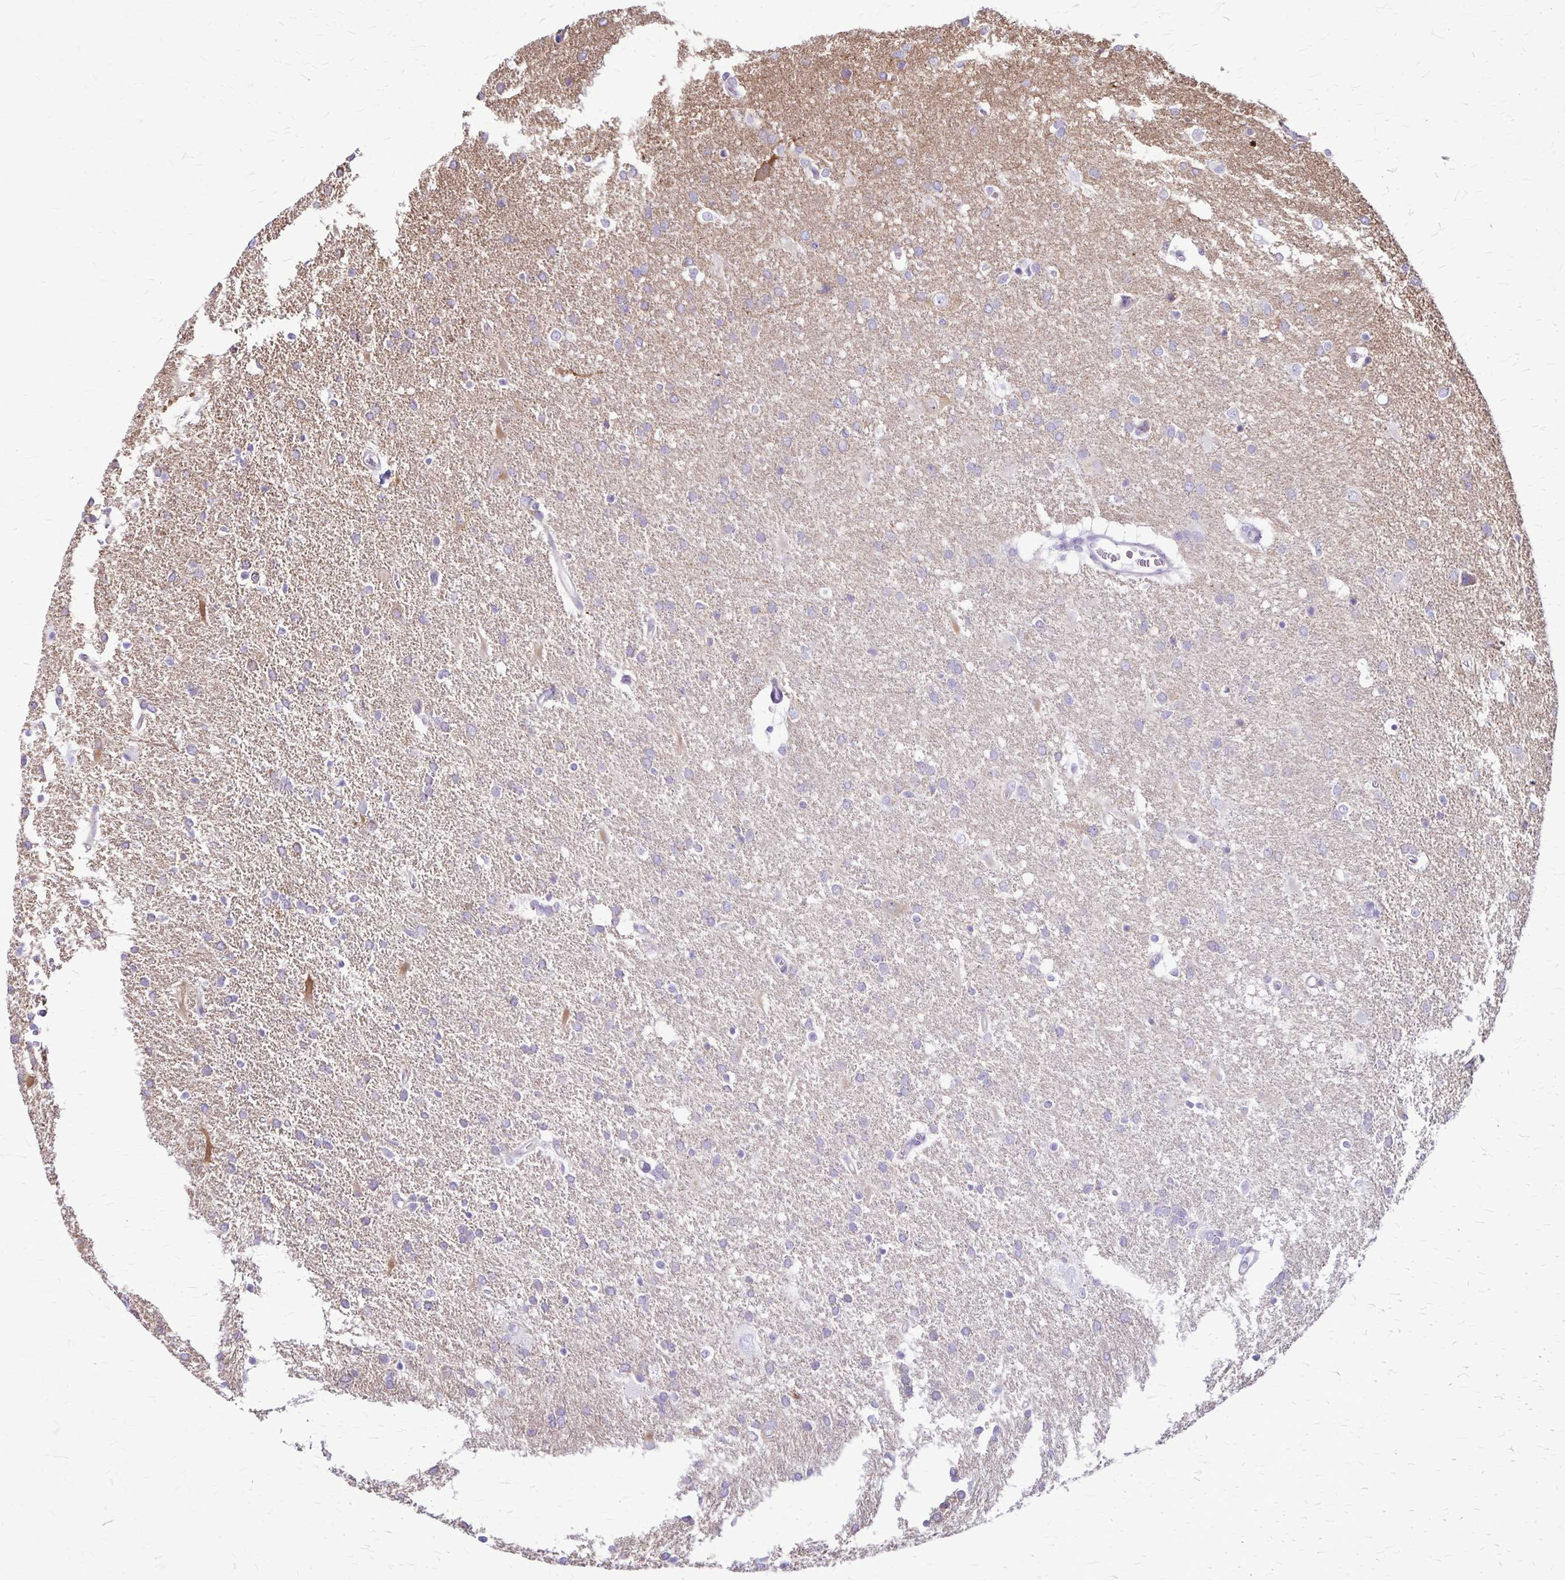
{"staining": {"intensity": "negative", "quantity": "none", "location": "none"}, "tissue": "glioma", "cell_type": "Tumor cells", "image_type": "cancer", "snomed": [{"axis": "morphology", "description": "Glioma, malignant, Low grade"}, {"axis": "topography", "description": "Brain"}], "caption": "DAB immunohistochemical staining of glioma reveals no significant expression in tumor cells. (DAB immunohistochemistry, high magnification).", "gene": "RTN1", "patient": {"sex": "male", "age": 66}}